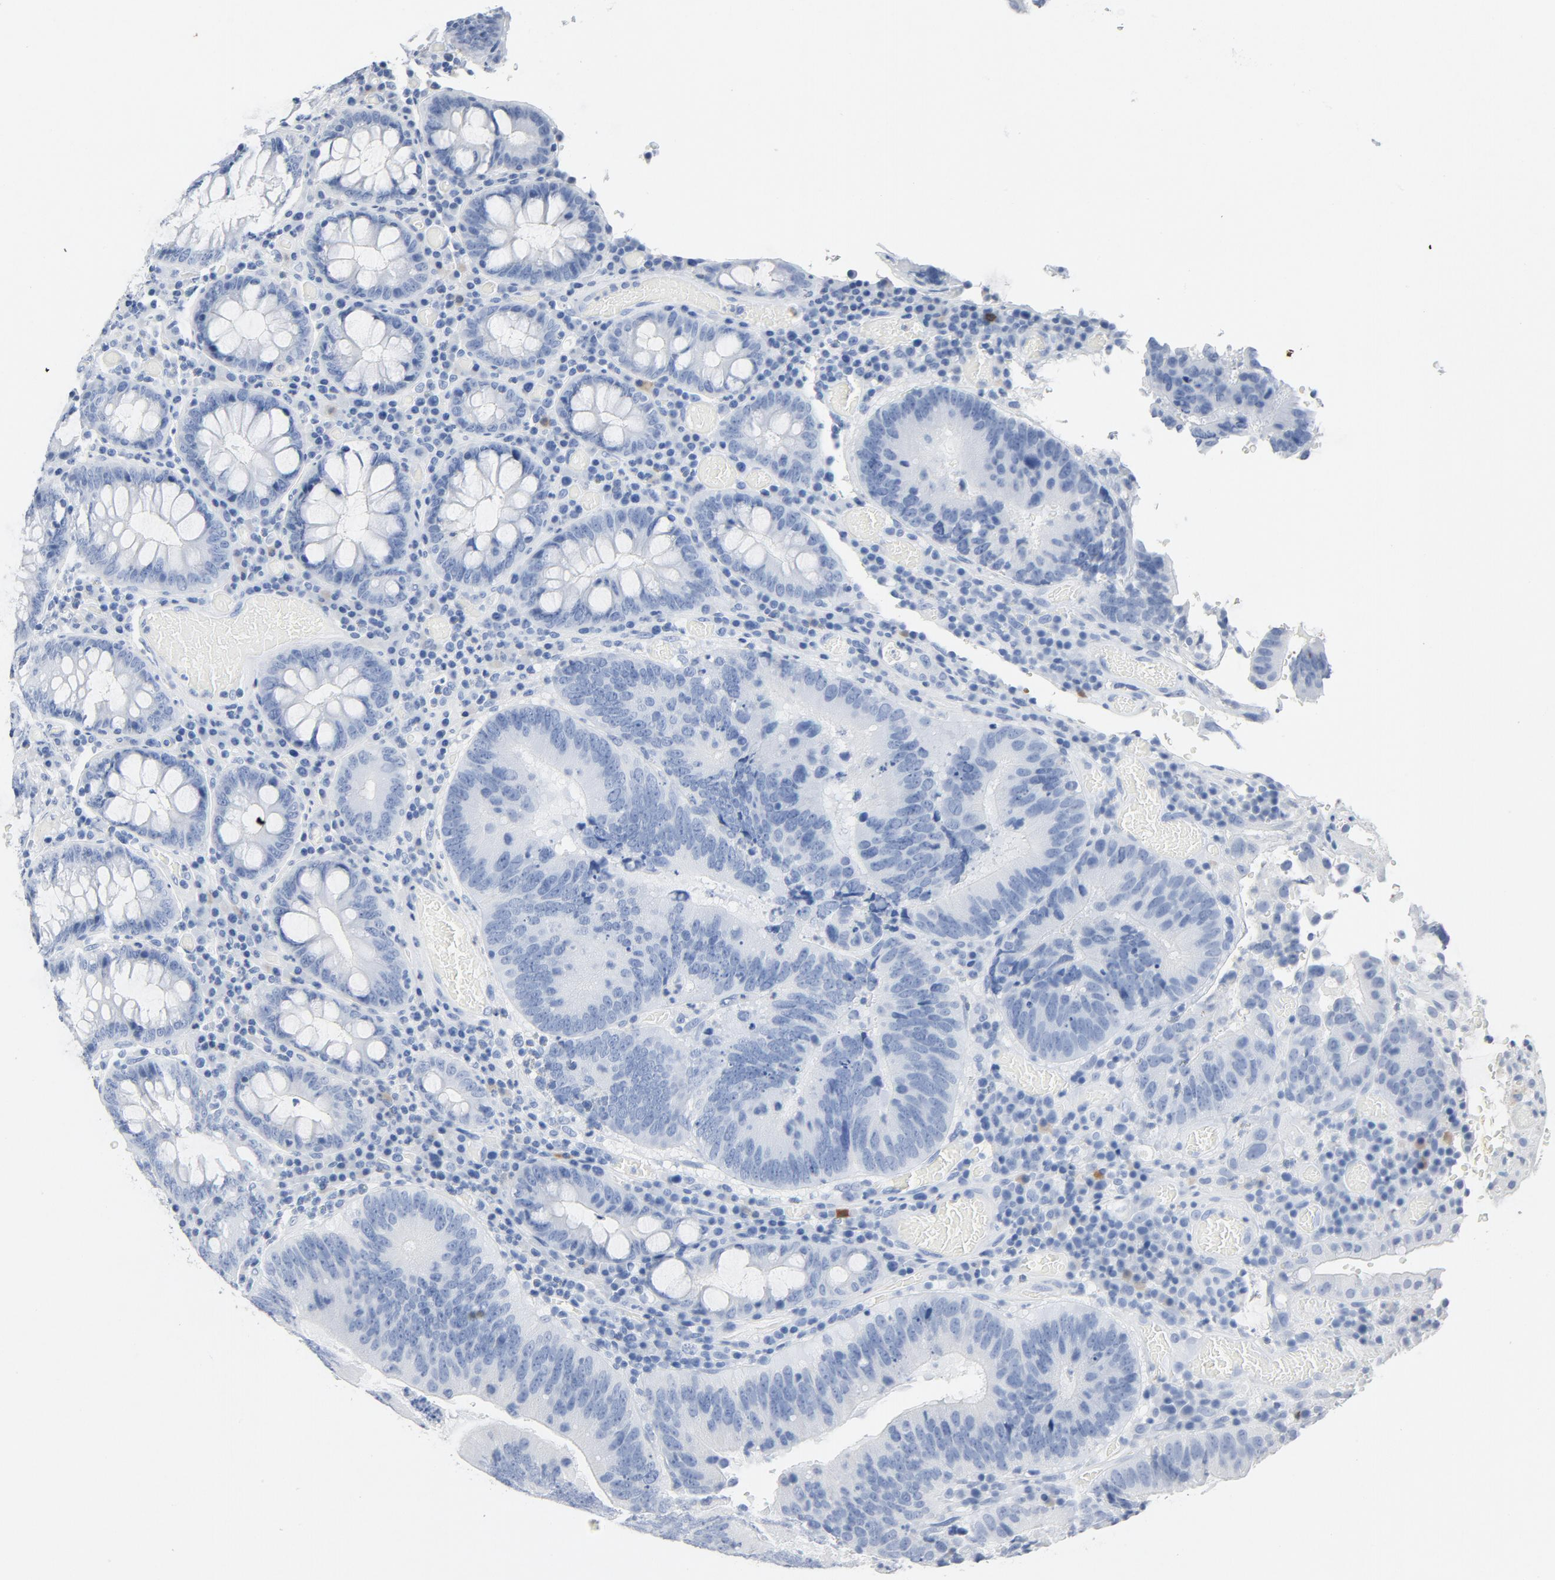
{"staining": {"intensity": "negative", "quantity": "none", "location": "none"}, "tissue": "colorectal cancer", "cell_type": "Tumor cells", "image_type": "cancer", "snomed": [{"axis": "morphology", "description": "Normal tissue, NOS"}, {"axis": "morphology", "description": "Adenocarcinoma, NOS"}, {"axis": "topography", "description": "Colon"}], "caption": "IHC image of neoplastic tissue: colorectal adenocarcinoma stained with DAB (3,3'-diaminobenzidine) exhibits no significant protein expression in tumor cells.", "gene": "PTPRB", "patient": {"sex": "female", "age": 78}}